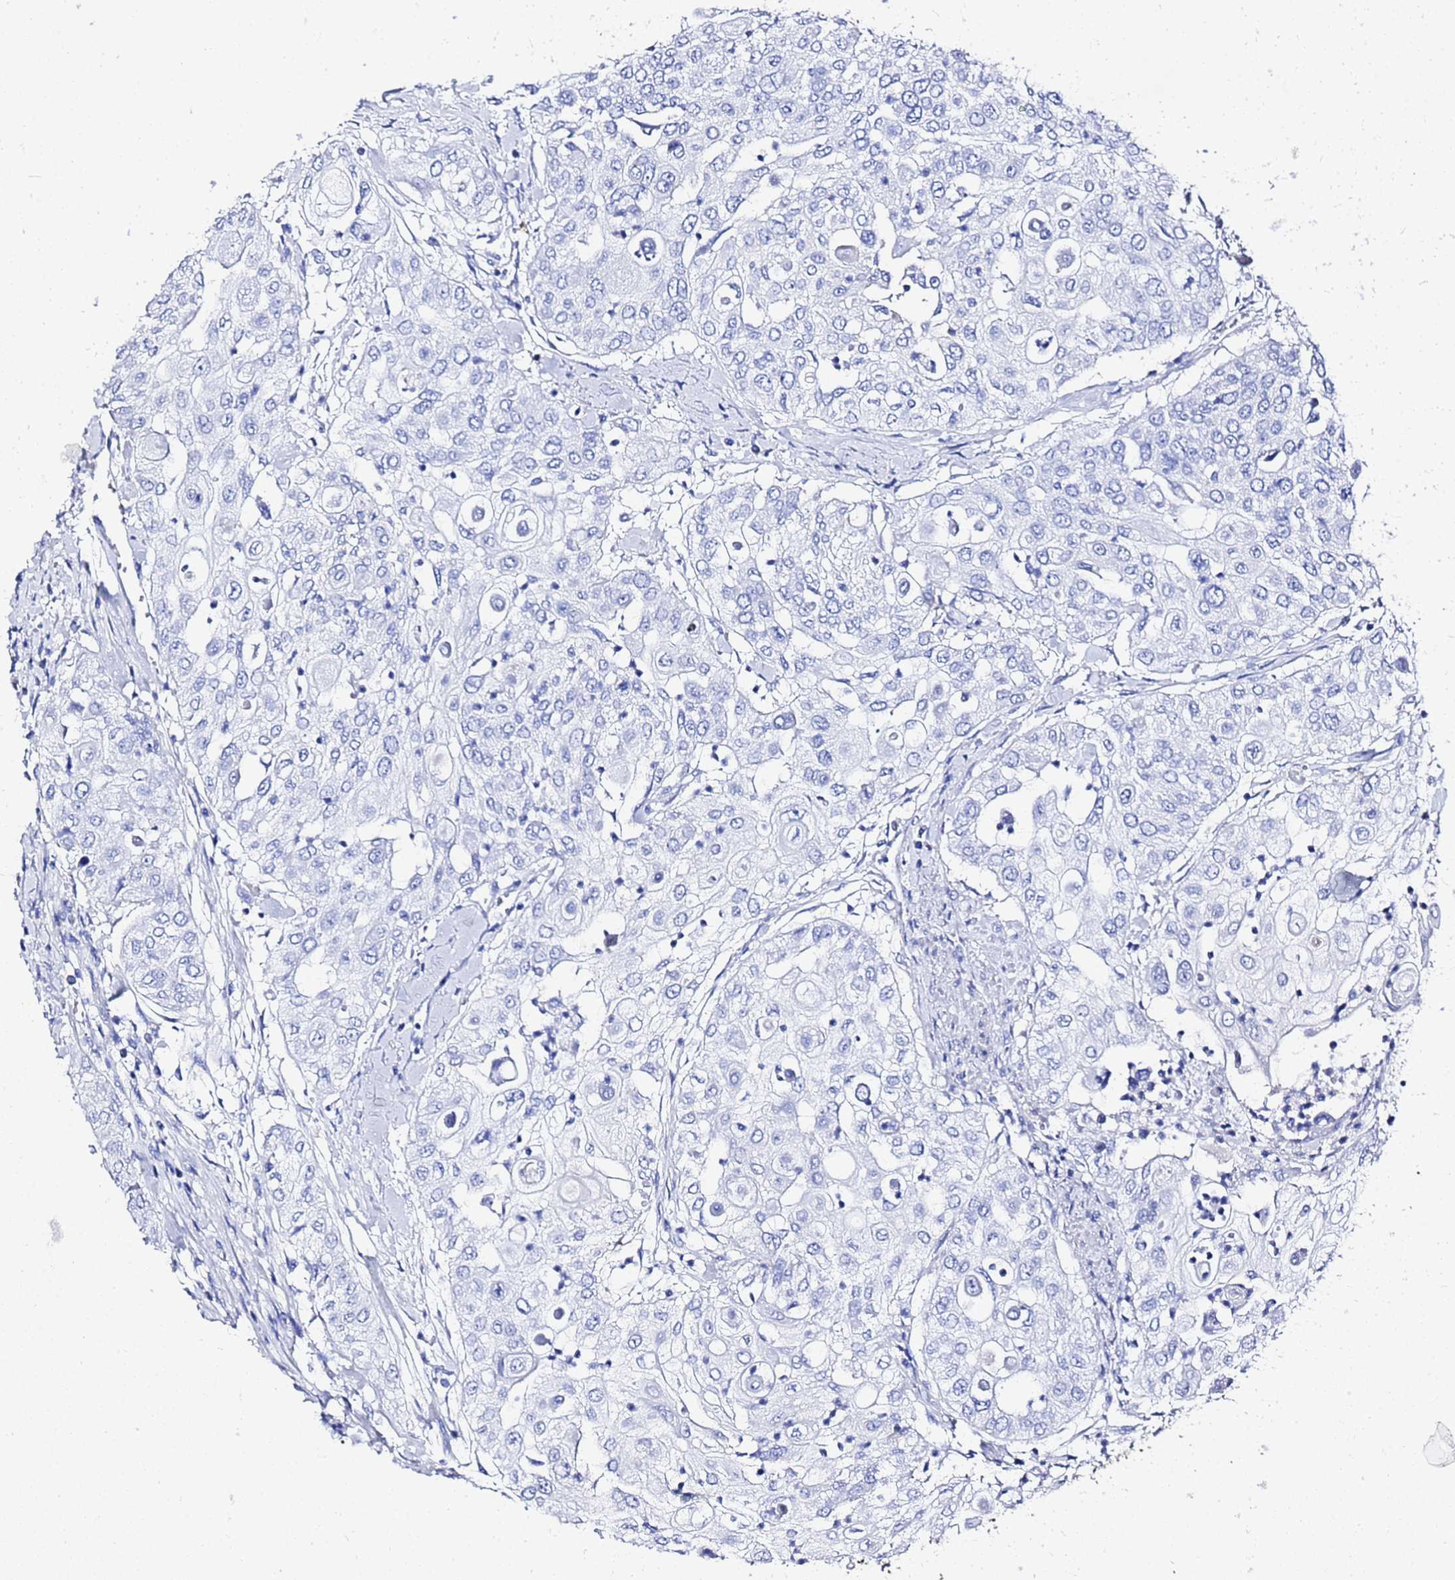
{"staining": {"intensity": "negative", "quantity": "none", "location": "none"}, "tissue": "urothelial cancer", "cell_type": "Tumor cells", "image_type": "cancer", "snomed": [{"axis": "morphology", "description": "Urothelial carcinoma, High grade"}, {"axis": "topography", "description": "Urinary bladder"}], "caption": "Immunohistochemical staining of human urothelial carcinoma (high-grade) reveals no significant positivity in tumor cells. (Brightfield microscopy of DAB (3,3'-diaminobenzidine) immunohistochemistry (IHC) at high magnification).", "gene": "GGT1", "patient": {"sex": "female", "age": 79}}